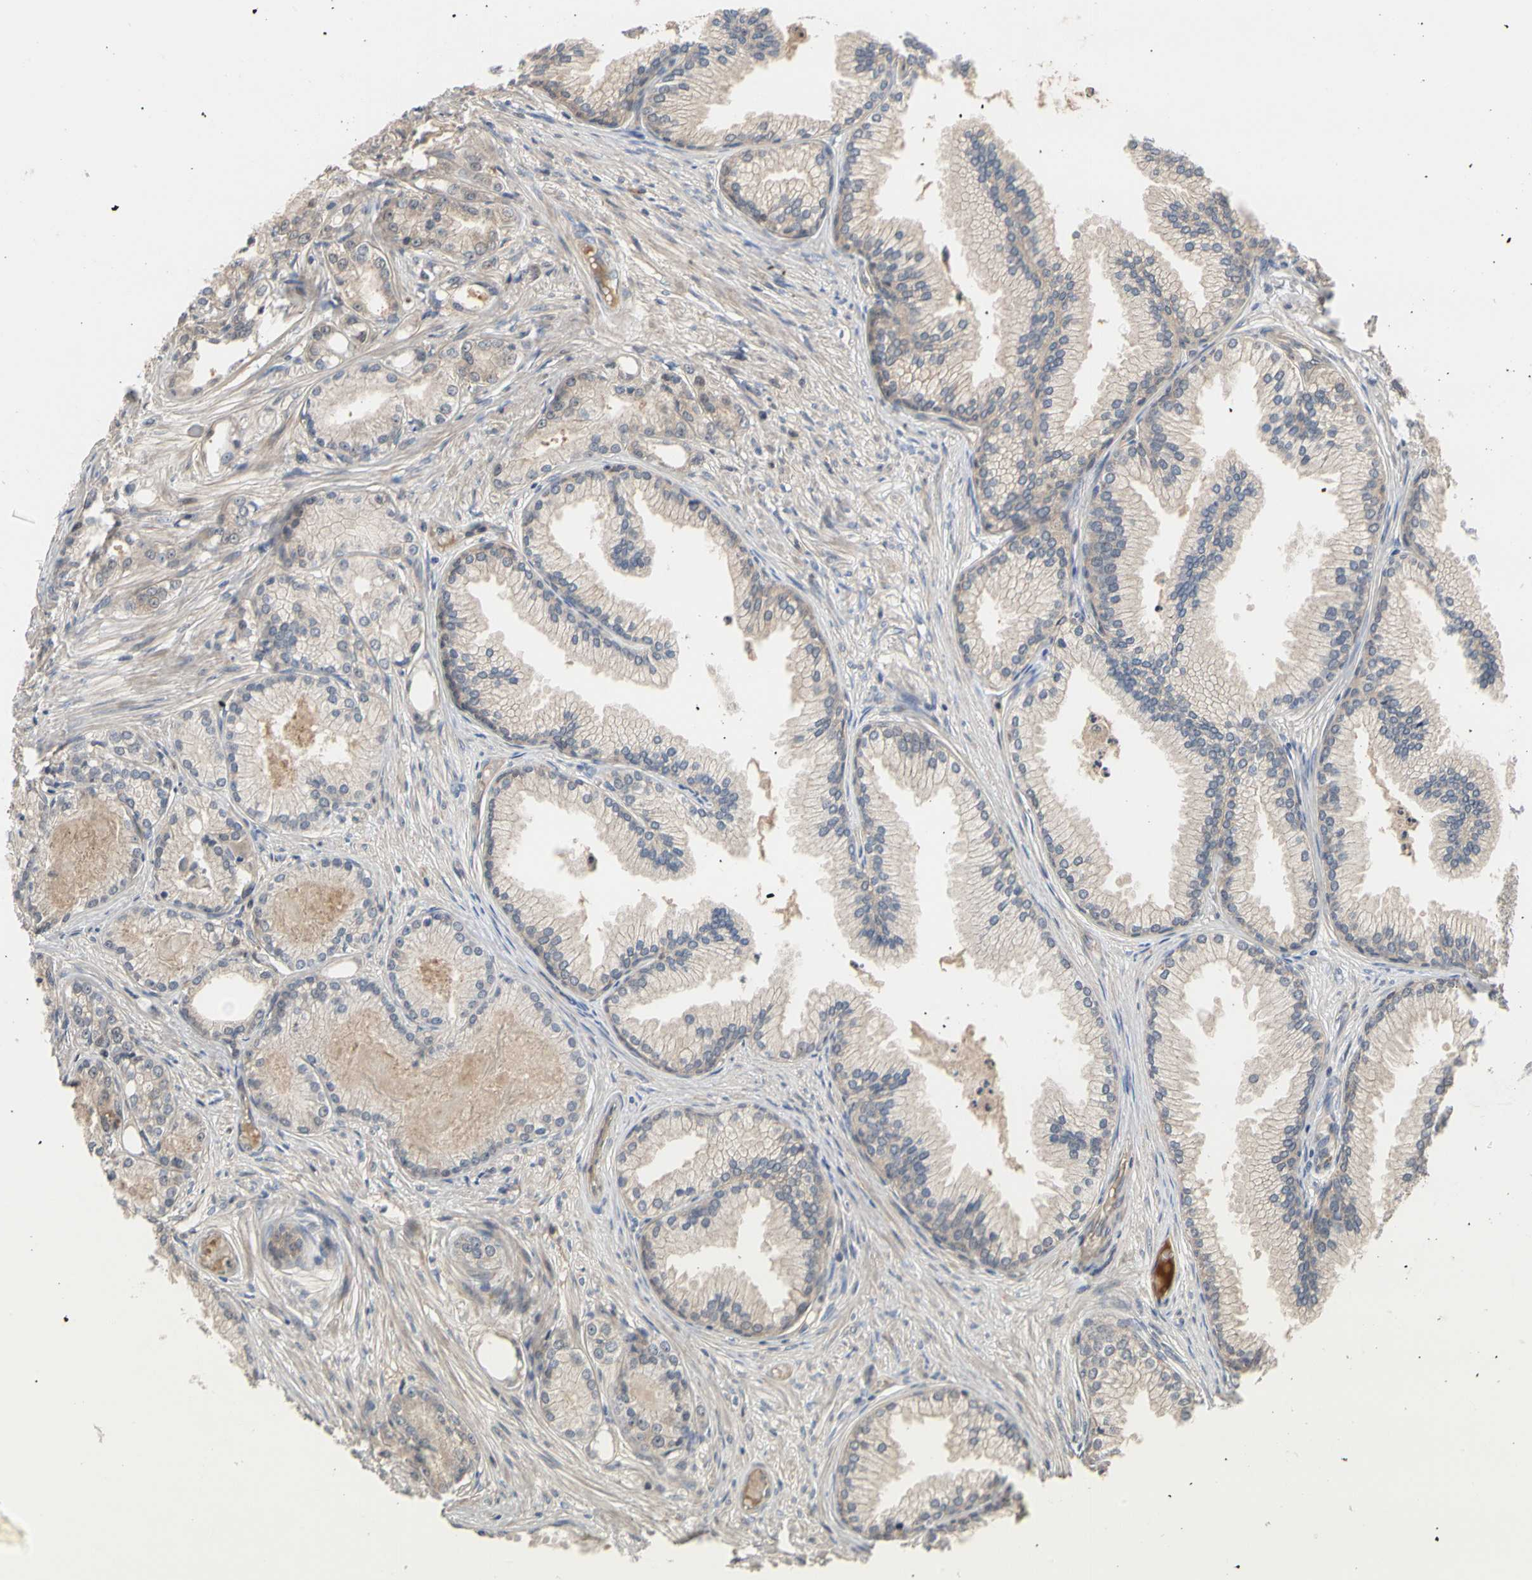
{"staining": {"intensity": "weak", "quantity": "25%-75%", "location": "cytoplasmic/membranous"}, "tissue": "prostate cancer", "cell_type": "Tumor cells", "image_type": "cancer", "snomed": [{"axis": "morphology", "description": "Adenocarcinoma, Low grade"}, {"axis": "topography", "description": "Prostate"}], "caption": "Immunohistochemistry photomicrograph of neoplastic tissue: prostate cancer (low-grade adenocarcinoma) stained using immunohistochemistry displays low levels of weak protein expression localized specifically in the cytoplasmic/membranous of tumor cells, appearing as a cytoplasmic/membranous brown color.", "gene": "CYTIP", "patient": {"sex": "male", "age": 72}}